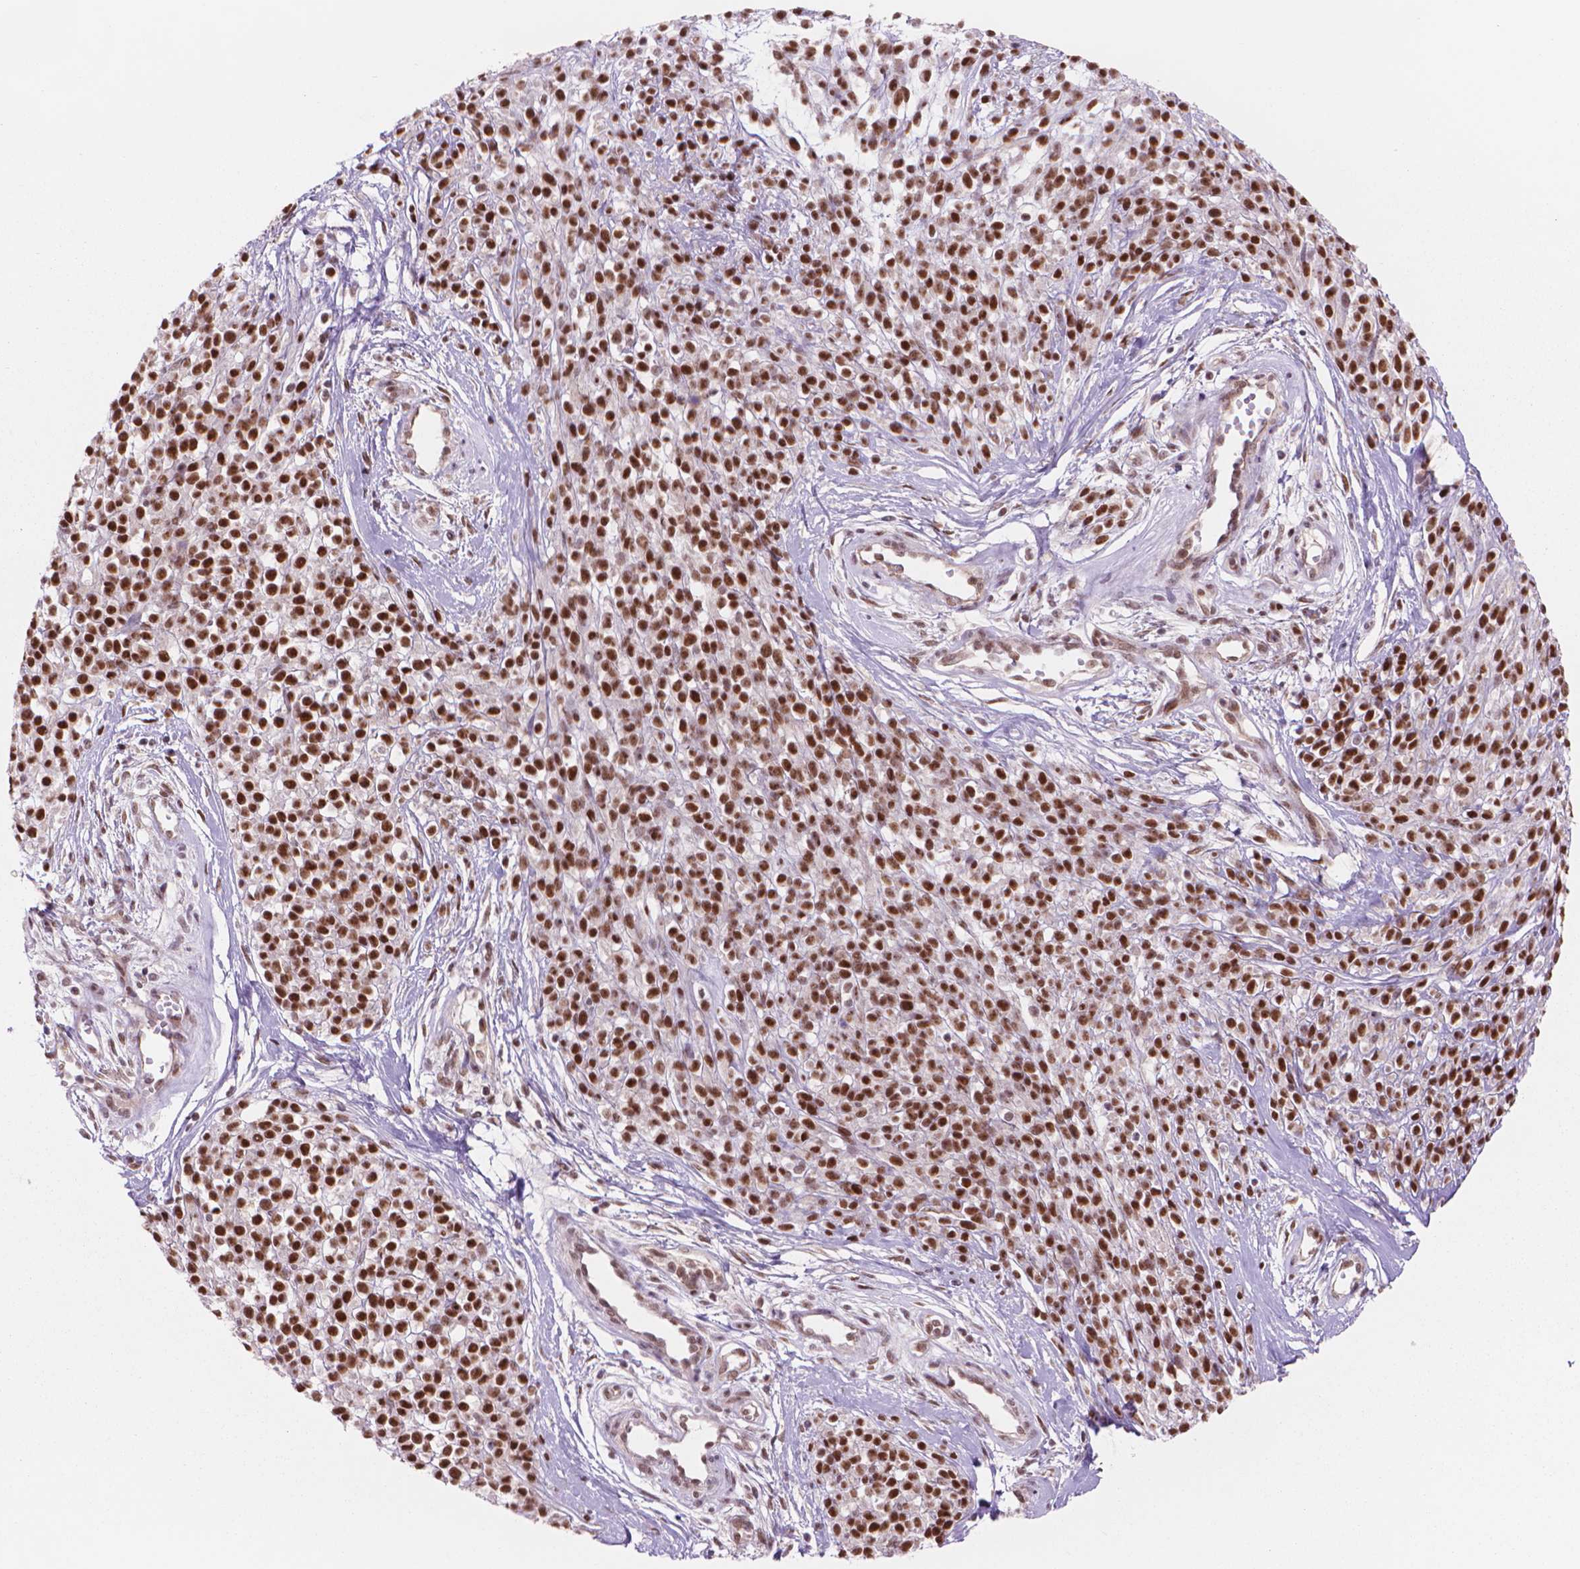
{"staining": {"intensity": "strong", "quantity": ">75%", "location": "nuclear"}, "tissue": "melanoma", "cell_type": "Tumor cells", "image_type": "cancer", "snomed": [{"axis": "morphology", "description": "Malignant melanoma, NOS"}, {"axis": "topography", "description": "Skin"}, {"axis": "topography", "description": "Skin of trunk"}], "caption": "An immunohistochemistry micrograph of tumor tissue is shown. Protein staining in brown labels strong nuclear positivity in malignant melanoma within tumor cells.", "gene": "POLR3D", "patient": {"sex": "male", "age": 74}}